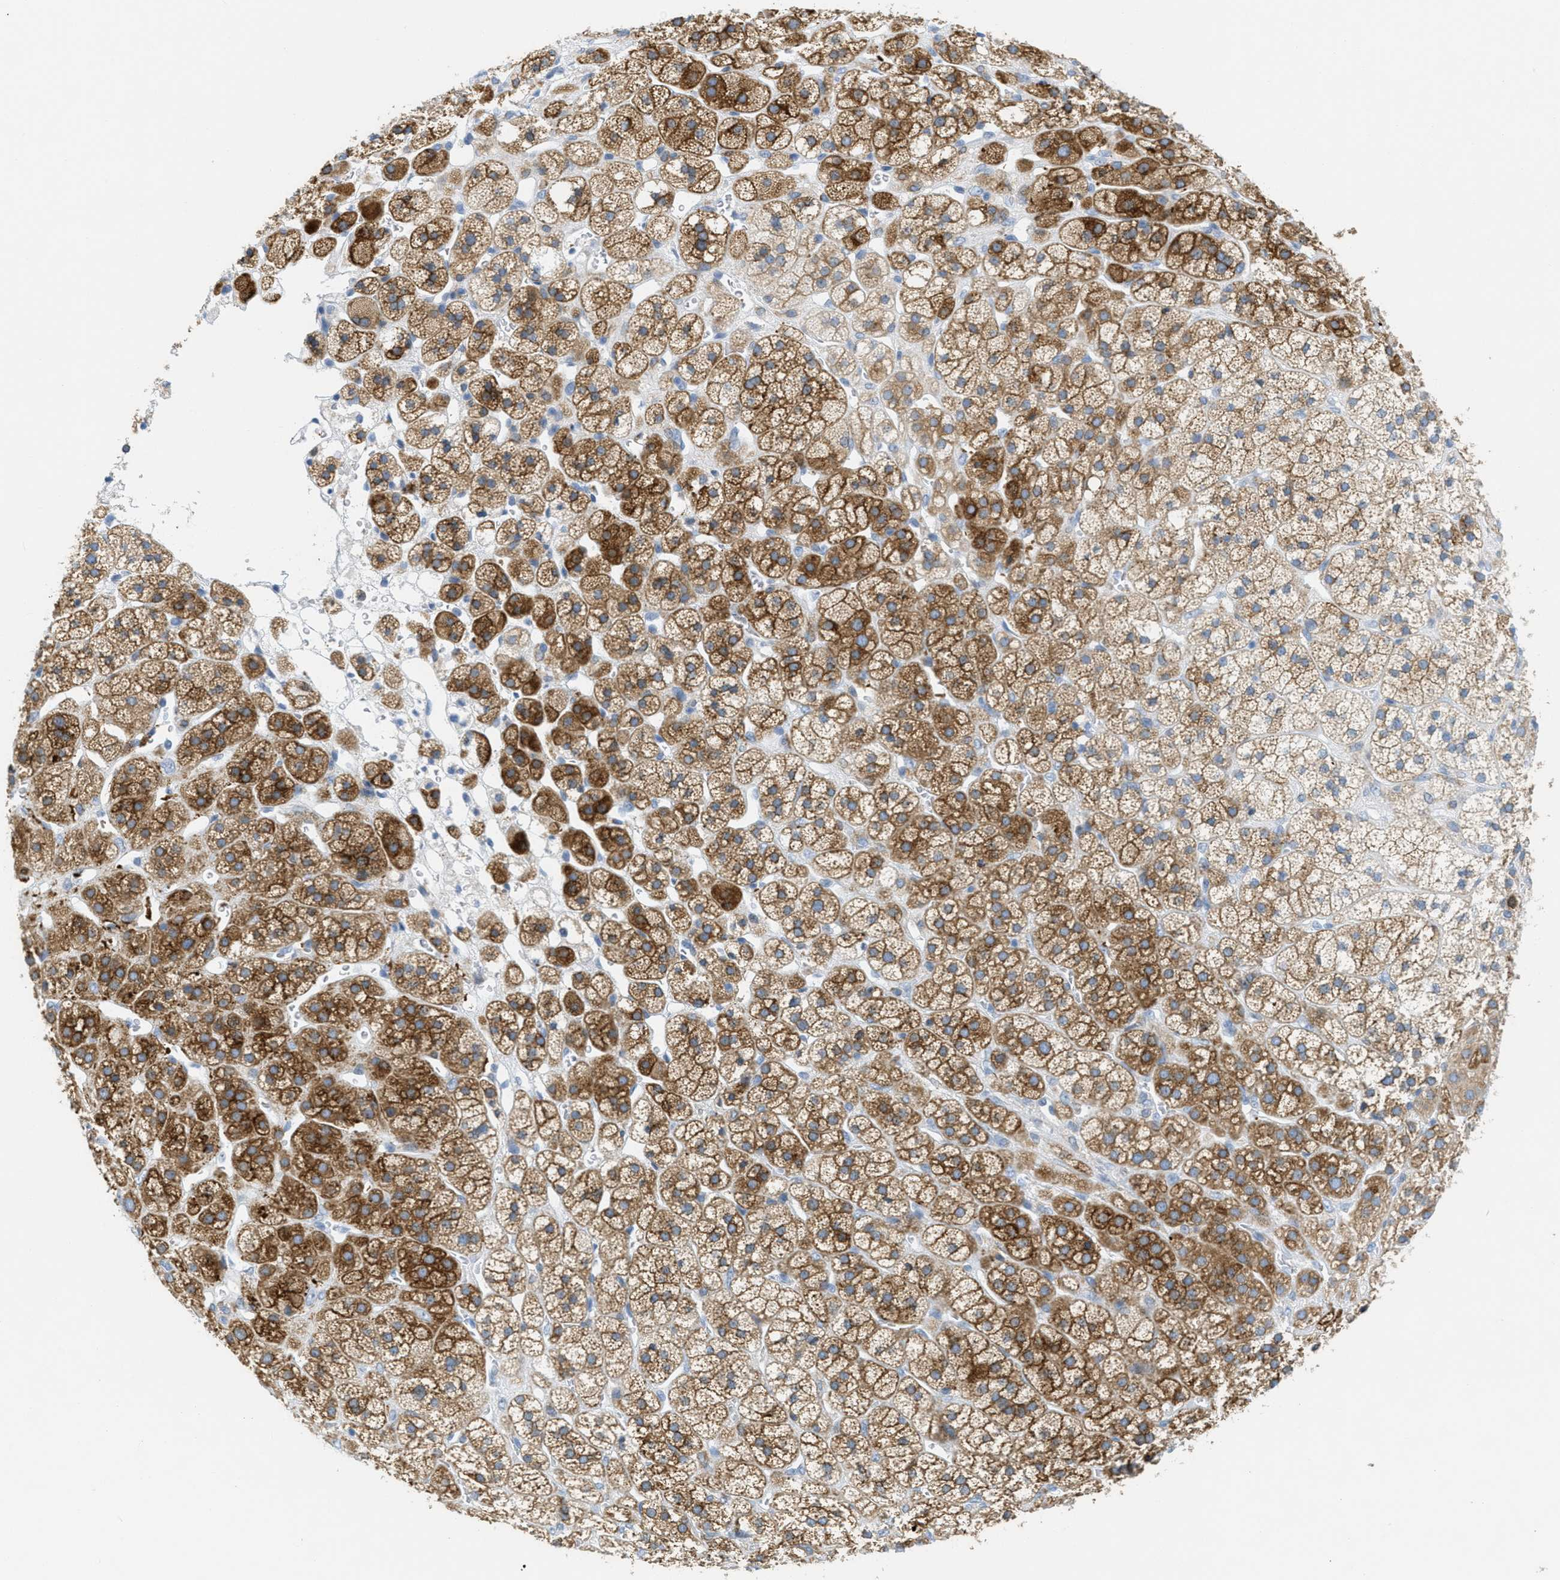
{"staining": {"intensity": "moderate", "quantity": ">75%", "location": "cytoplasmic/membranous"}, "tissue": "adrenal gland", "cell_type": "Glandular cells", "image_type": "normal", "snomed": [{"axis": "morphology", "description": "Normal tissue, NOS"}, {"axis": "topography", "description": "Adrenal gland"}], "caption": "Protein staining of normal adrenal gland exhibits moderate cytoplasmic/membranous positivity in approximately >75% of glandular cells. Ihc stains the protein in brown and the nuclei are stained blue.", "gene": "TEX264", "patient": {"sex": "male", "age": 56}}